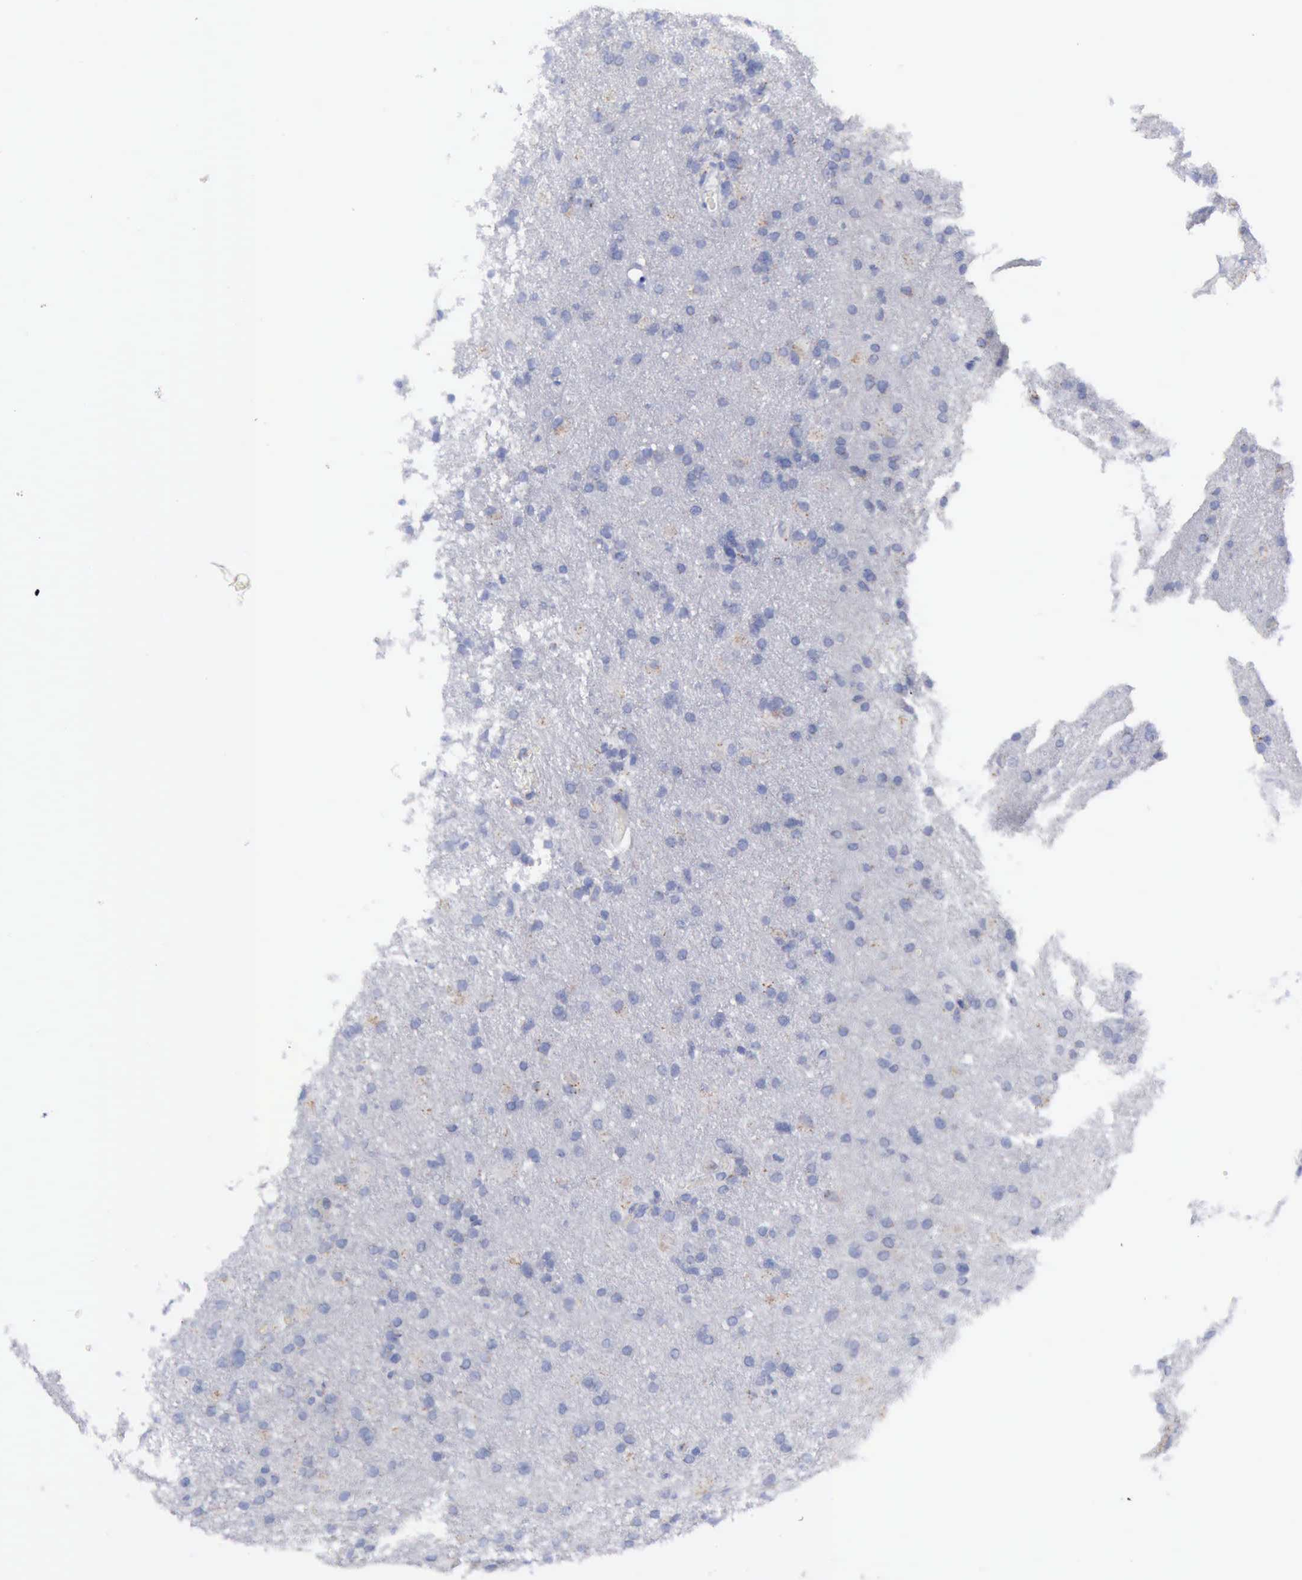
{"staining": {"intensity": "negative", "quantity": "none", "location": "none"}, "tissue": "glioma", "cell_type": "Tumor cells", "image_type": "cancer", "snomed": [{"axis": "morphology", "description": "Glioma, malignant, High grade"}, {"axis": "topography", "description": "Brain"}], "caption": "The histopathology image displays no staining of tumor cells in malignant high-grade glioma.", "gene": "CTSS", "patient": {"sex": "male", "age": 68}}